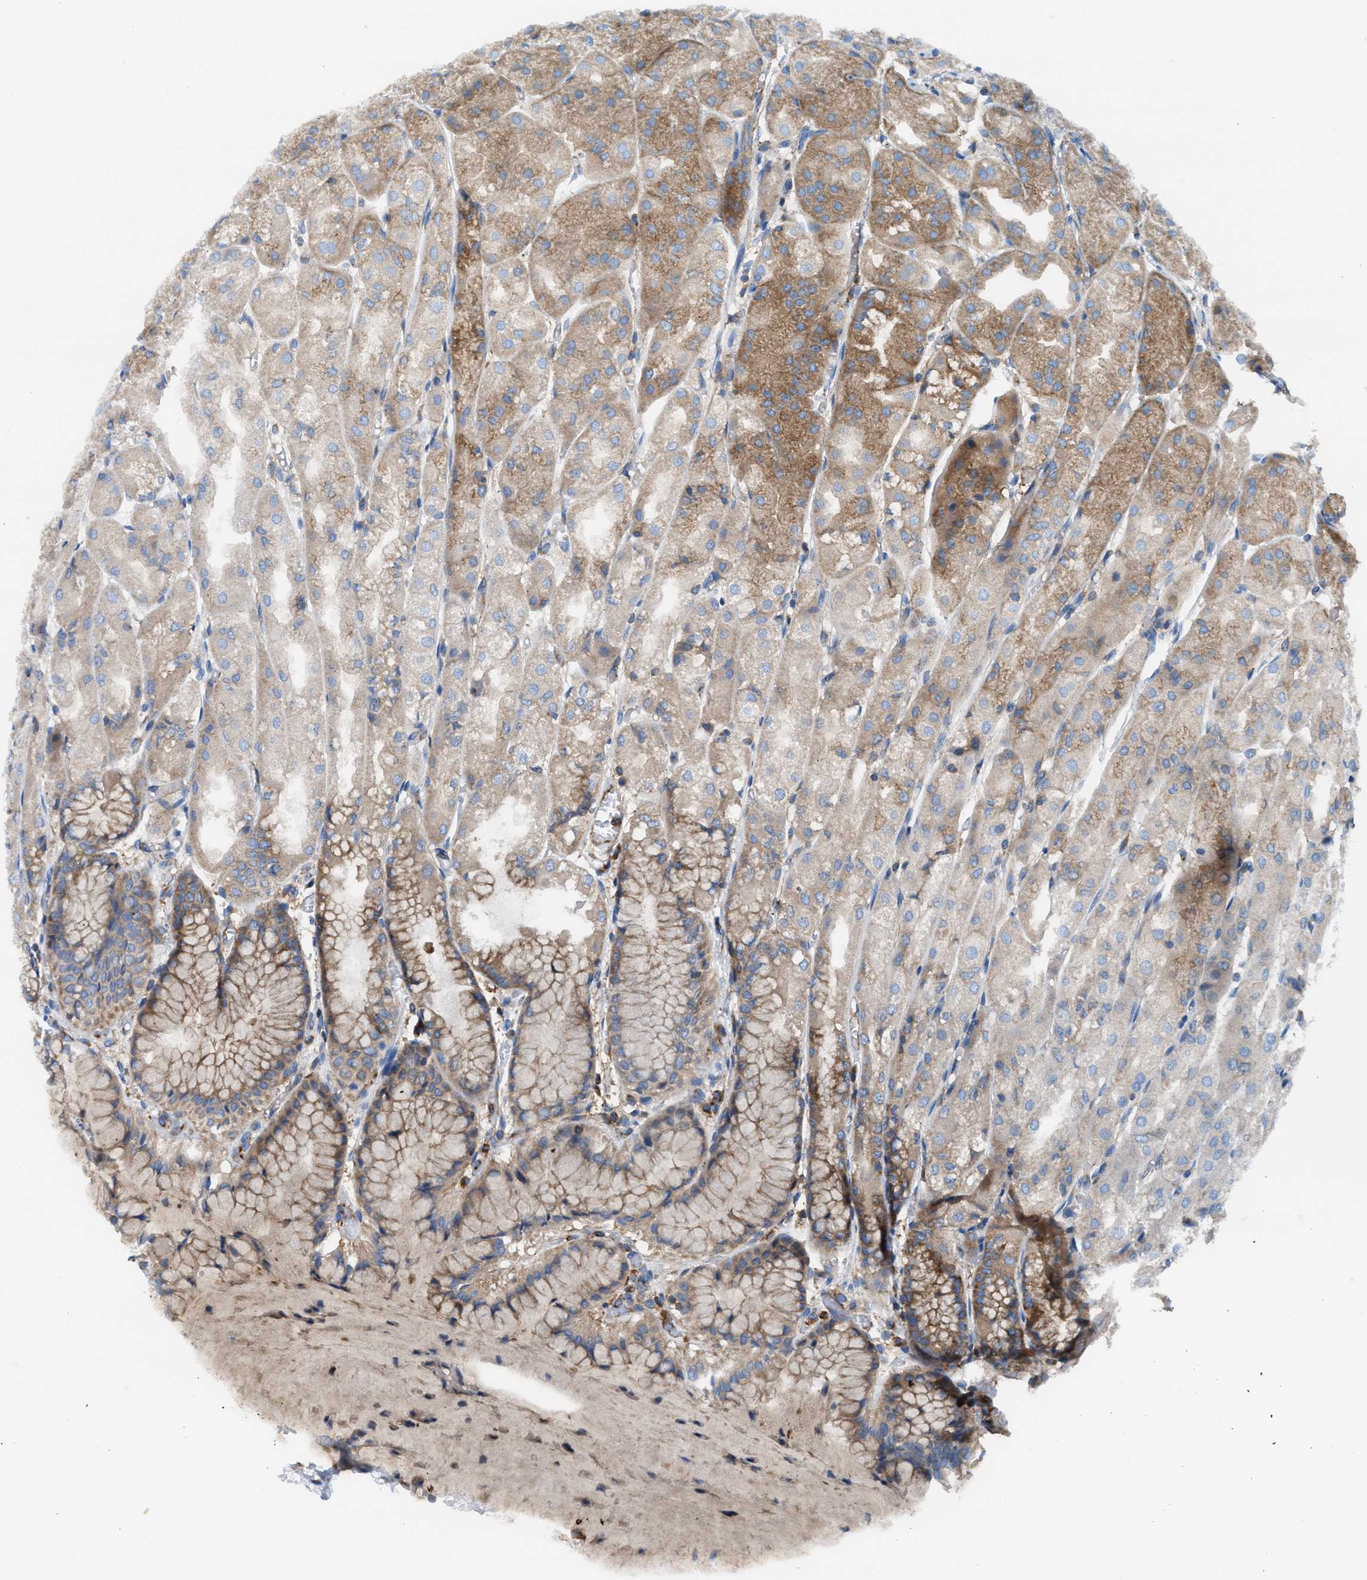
{"staining": {"intensity": "moderate", "quantity": ">75%", "location": "cytoplasmic/membranous"}, "tissue": "stomach", "cell_type": "Glandular cells", "image_type": "normal", "snomed": [{"axis": "morphology", "description": "Normal tissue, NOS"}, {"axis": "topography", "description": "Stomach, upper"}], "caption": "Moderate cytoplasmic/membranous positivity for a protein is appreciated in about >75% of glandular cells of benign stomach using IHC.", "gene": "TBC1D15", "patient": {"sex": "male", "age": 72}}